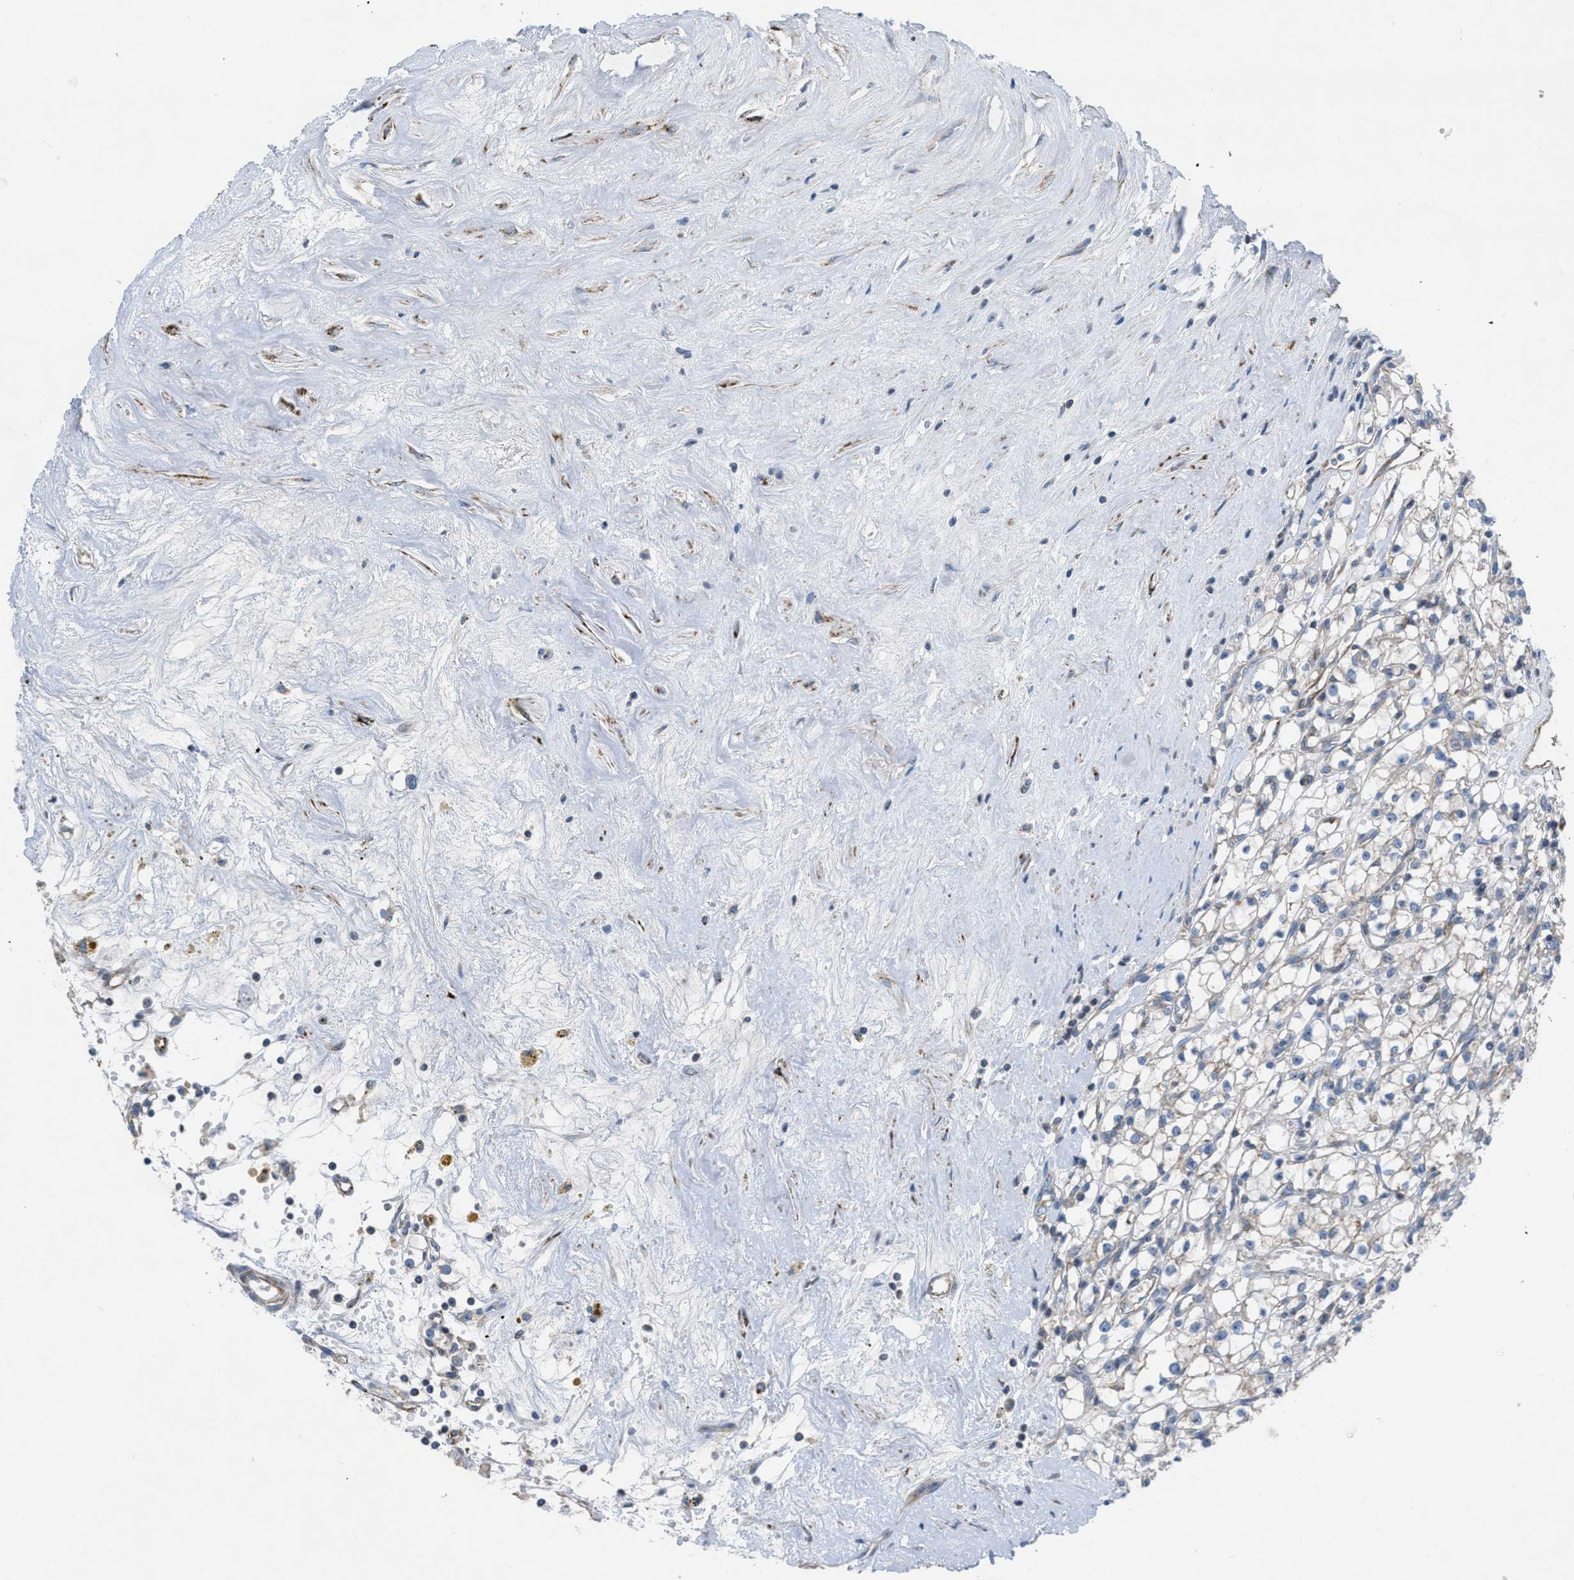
{"staining": {"intensity": "negative", "quantity": "none", "location": "none"}, "tissue": "renal cancer", "cell_type": "Tumor cells", "image_type": "cancer", "snomed": [{"axis": "morphology", "description": "Adenocarcinoma, NOS"}, {"axis": "topography", "description": "Kidney"}], "caption": "An immunohistochemistry micrograph of renal cancer is shown. There is no staining in tumor cells of renal cancer.", "gene": "BTN3A1", "patient": {"sex": "male", "age": 56}}